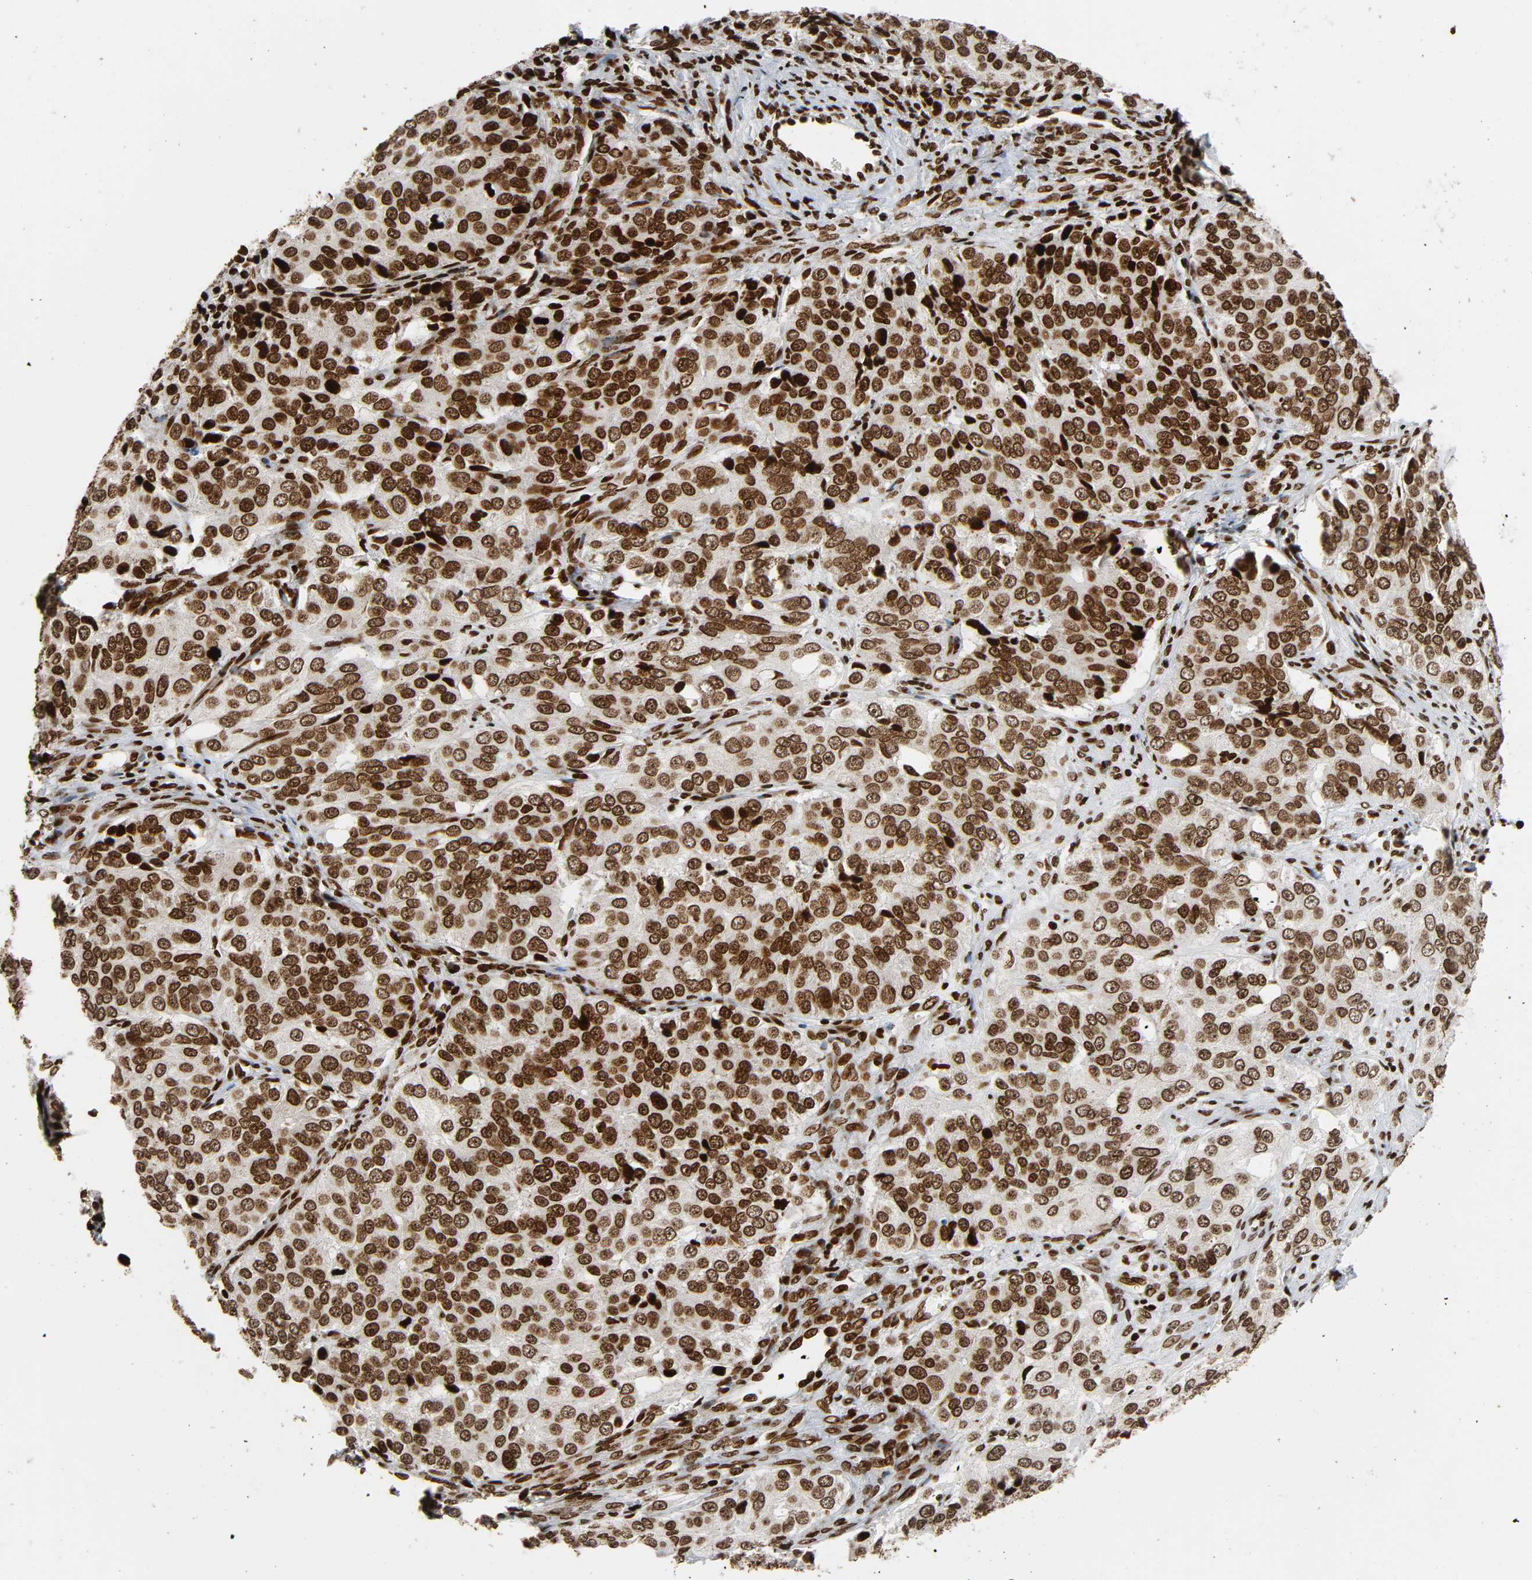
{"staining": {"intensity": "strong", "quantity": ">75%", "location": "nuclear"}, "tissue": "ovarian cancer", "cell_type": "Tumor cells", "image_type": "cancer", "snomed": [{"axis": "morphology", "description": "Carcinoma, endometroid"}, {"axis": "topography", "description": "Ovary"}], "caption": "Immunohistochemistry (IHC) of endometroid carcinoma (ovarian) displays high levels of strong nuclear expression in about >75% of tumor cells.", "gene": "RXRA", "patient": {"sex": "female", "age": 51}}